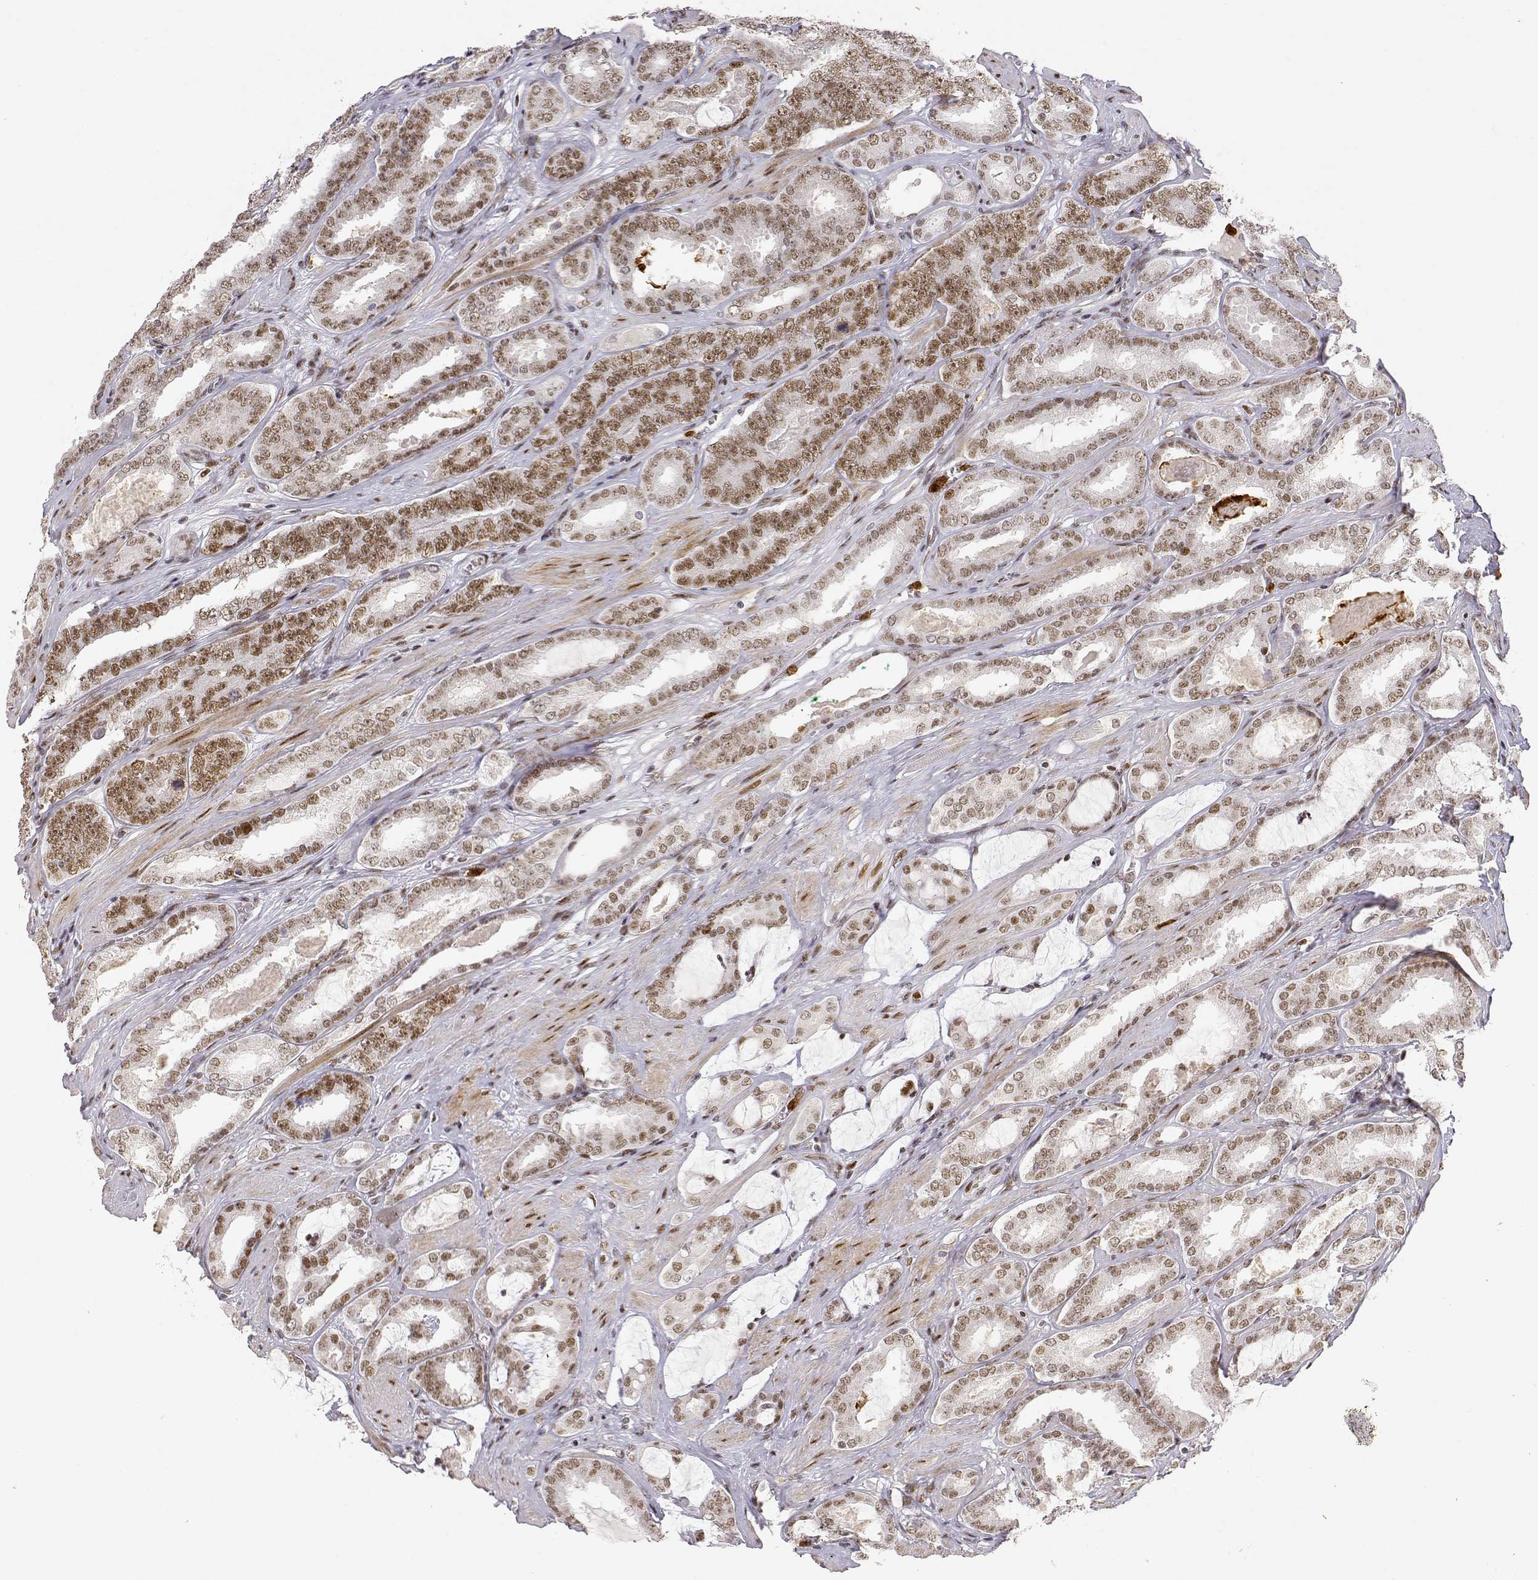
{"staining": {"intensity": "moderate", "quantity": "<25%", "location": "nuclear"}, "tissue": "prostate cancer", "cell_type": "Tumor cells", "image_type": "cancer", "snomed": [{"axis": "morphology", "description": "Adenocarcinoma, High grade"}, {"axis": "topography", "description": "Prostate"}], "caption": "This is a photomicrograph of immunohistochemistry (IHC) staining of prostate cancer, which shows moderate positivity in the nuclear of tumor cells.", "gene": "RSF1", "patient": {"sex": "male", "age": 63}}